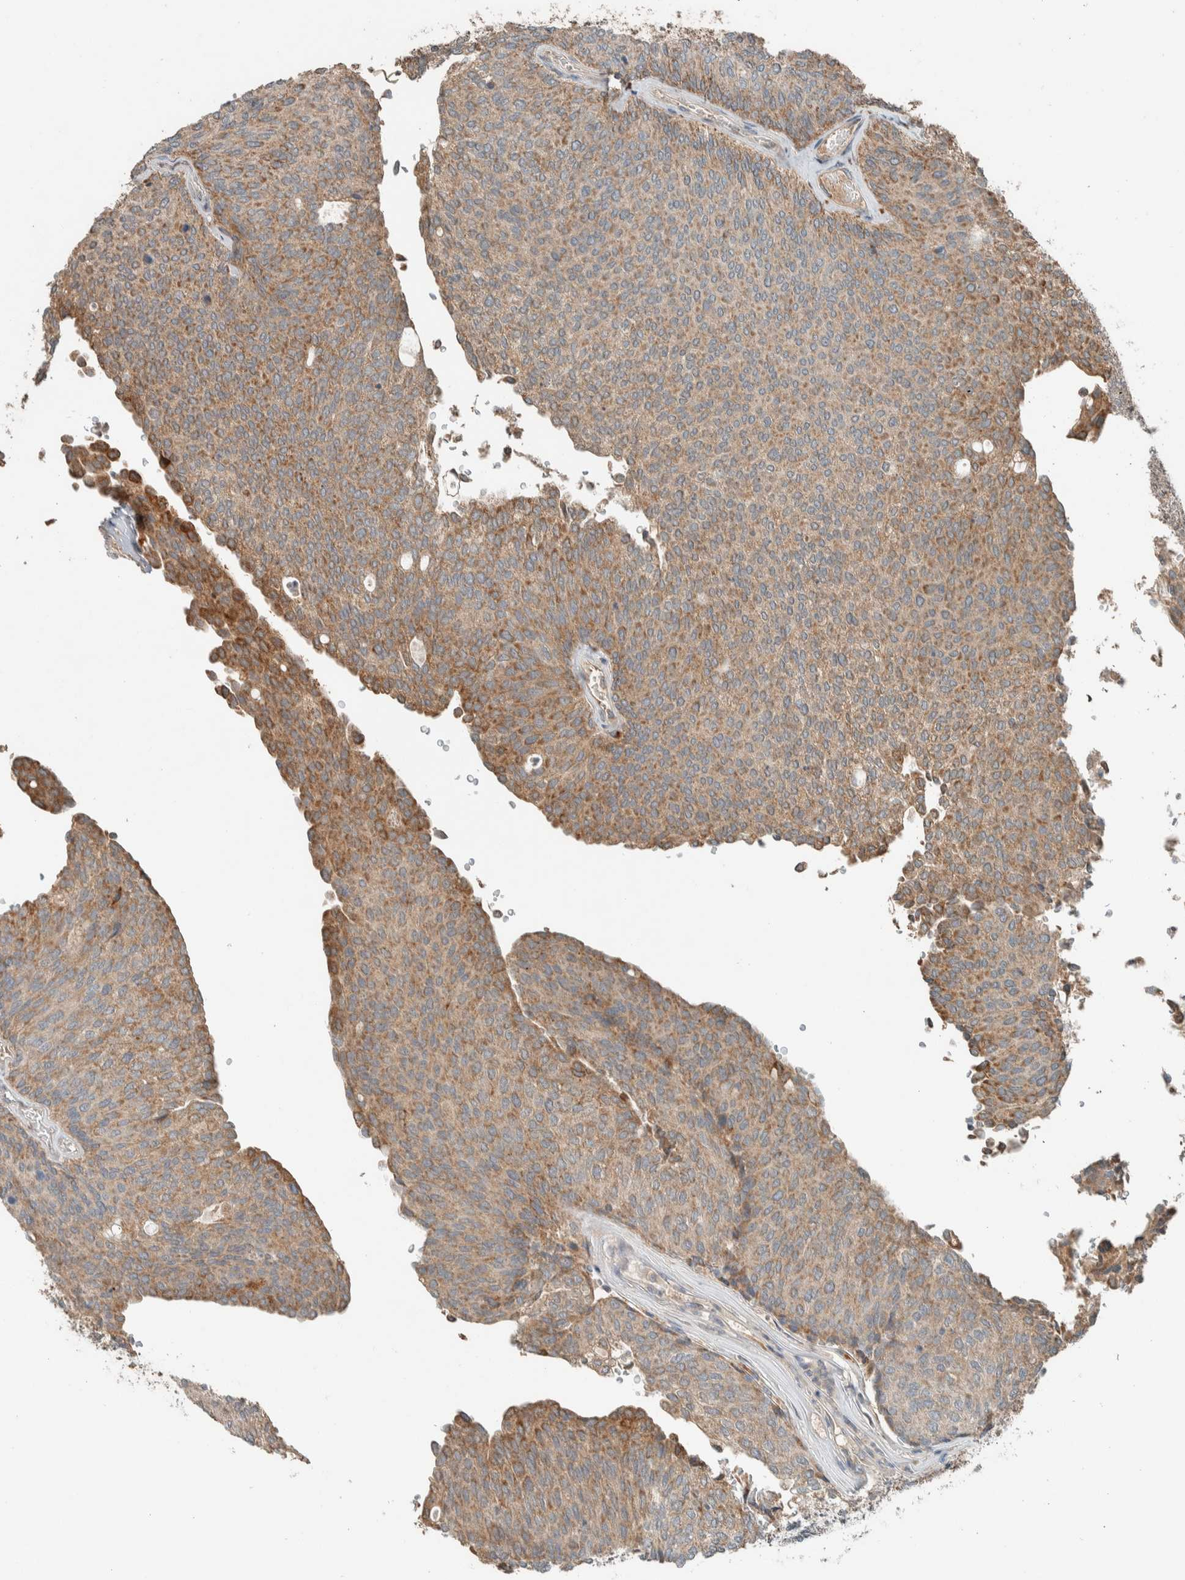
{"staining": {"intensity": "moderate", "quantity": ">75%", "location": "cytoplasmic/membranous"}, "tissue": "urothelial cancer", "cell_type": "Tumor cells", "image_type": "cancer", "snomed": [{"axis": "morphology", "description": "Urothelial carcinoma, Low grade"}, {"axis": "topography", "description": "Urinary bladder"}], "caption": "The micrograph shows staining of low-grade urothelial carcinoma, revealing moderate cytoplasmic/membranous protein staining (brown color) within tumor cells. The staining was performed using DAB to visualize the protein expression in brown, while the nuclei were stained in blue with hematoxylin (Magnification: 20x).", "gene": "NBR1", "patient": {"sex": "female", "age": 79}}